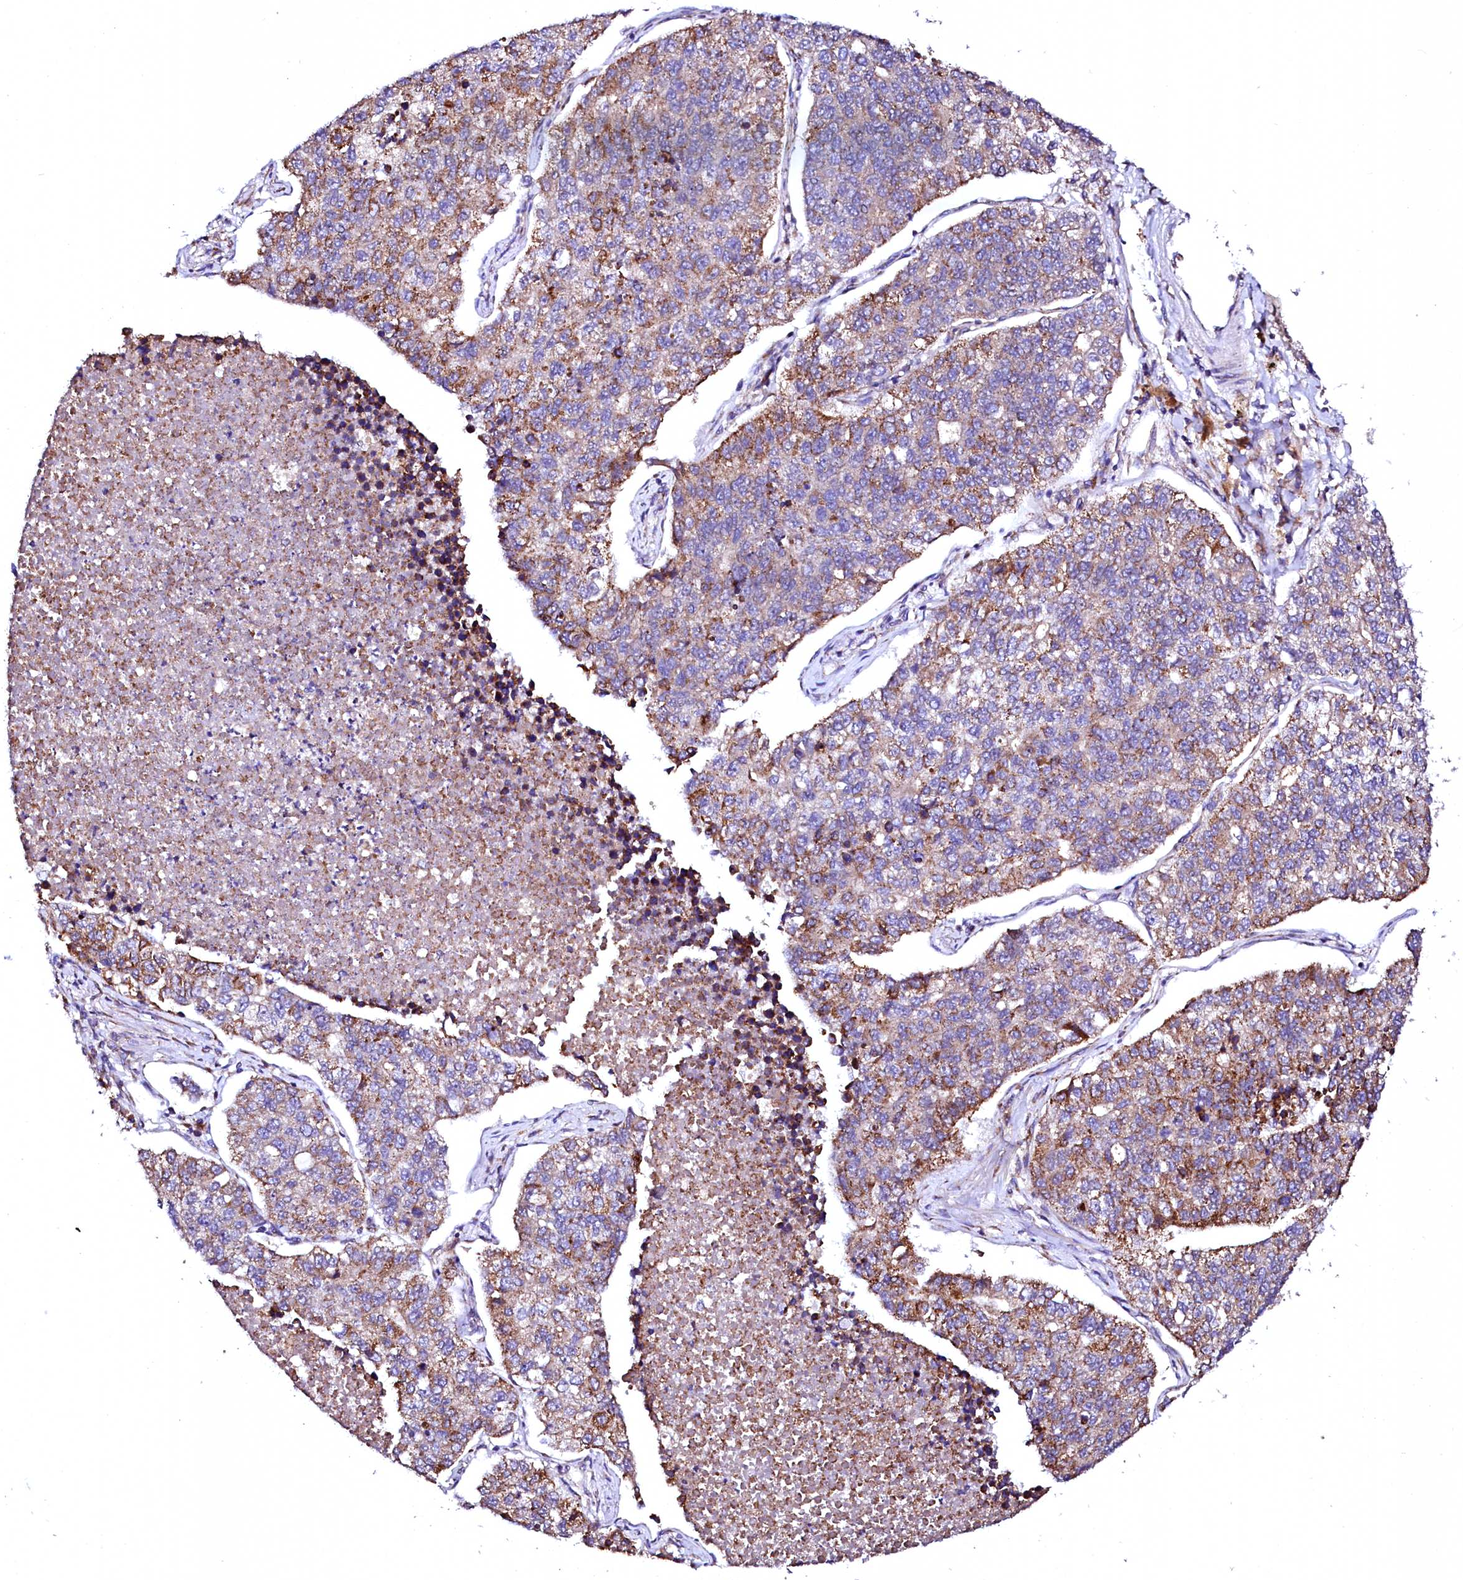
{"staining": {"intensity": "moderate", "quantity": "25%-75%", "location": "cytoplasmic/membranous"}, "tissue": "lung cancer", "cell_type": "Tumor cells", "image_type": "cancer", "snomed": [{"axis": "morphology", "description": "Adenocarcinoma, NOS"}, {"axis": "topography", "description": "Lung"}], "caption": "High-power microscopy captured an immunohistochemistry micrograph of lung adenocarcinoma, revealing moderate cytoplasmic/membranous staining in approximately 25%-75% of tumor cells.", "gene": "UBE3C", "patient": {"sex": "male", "age": 49}}